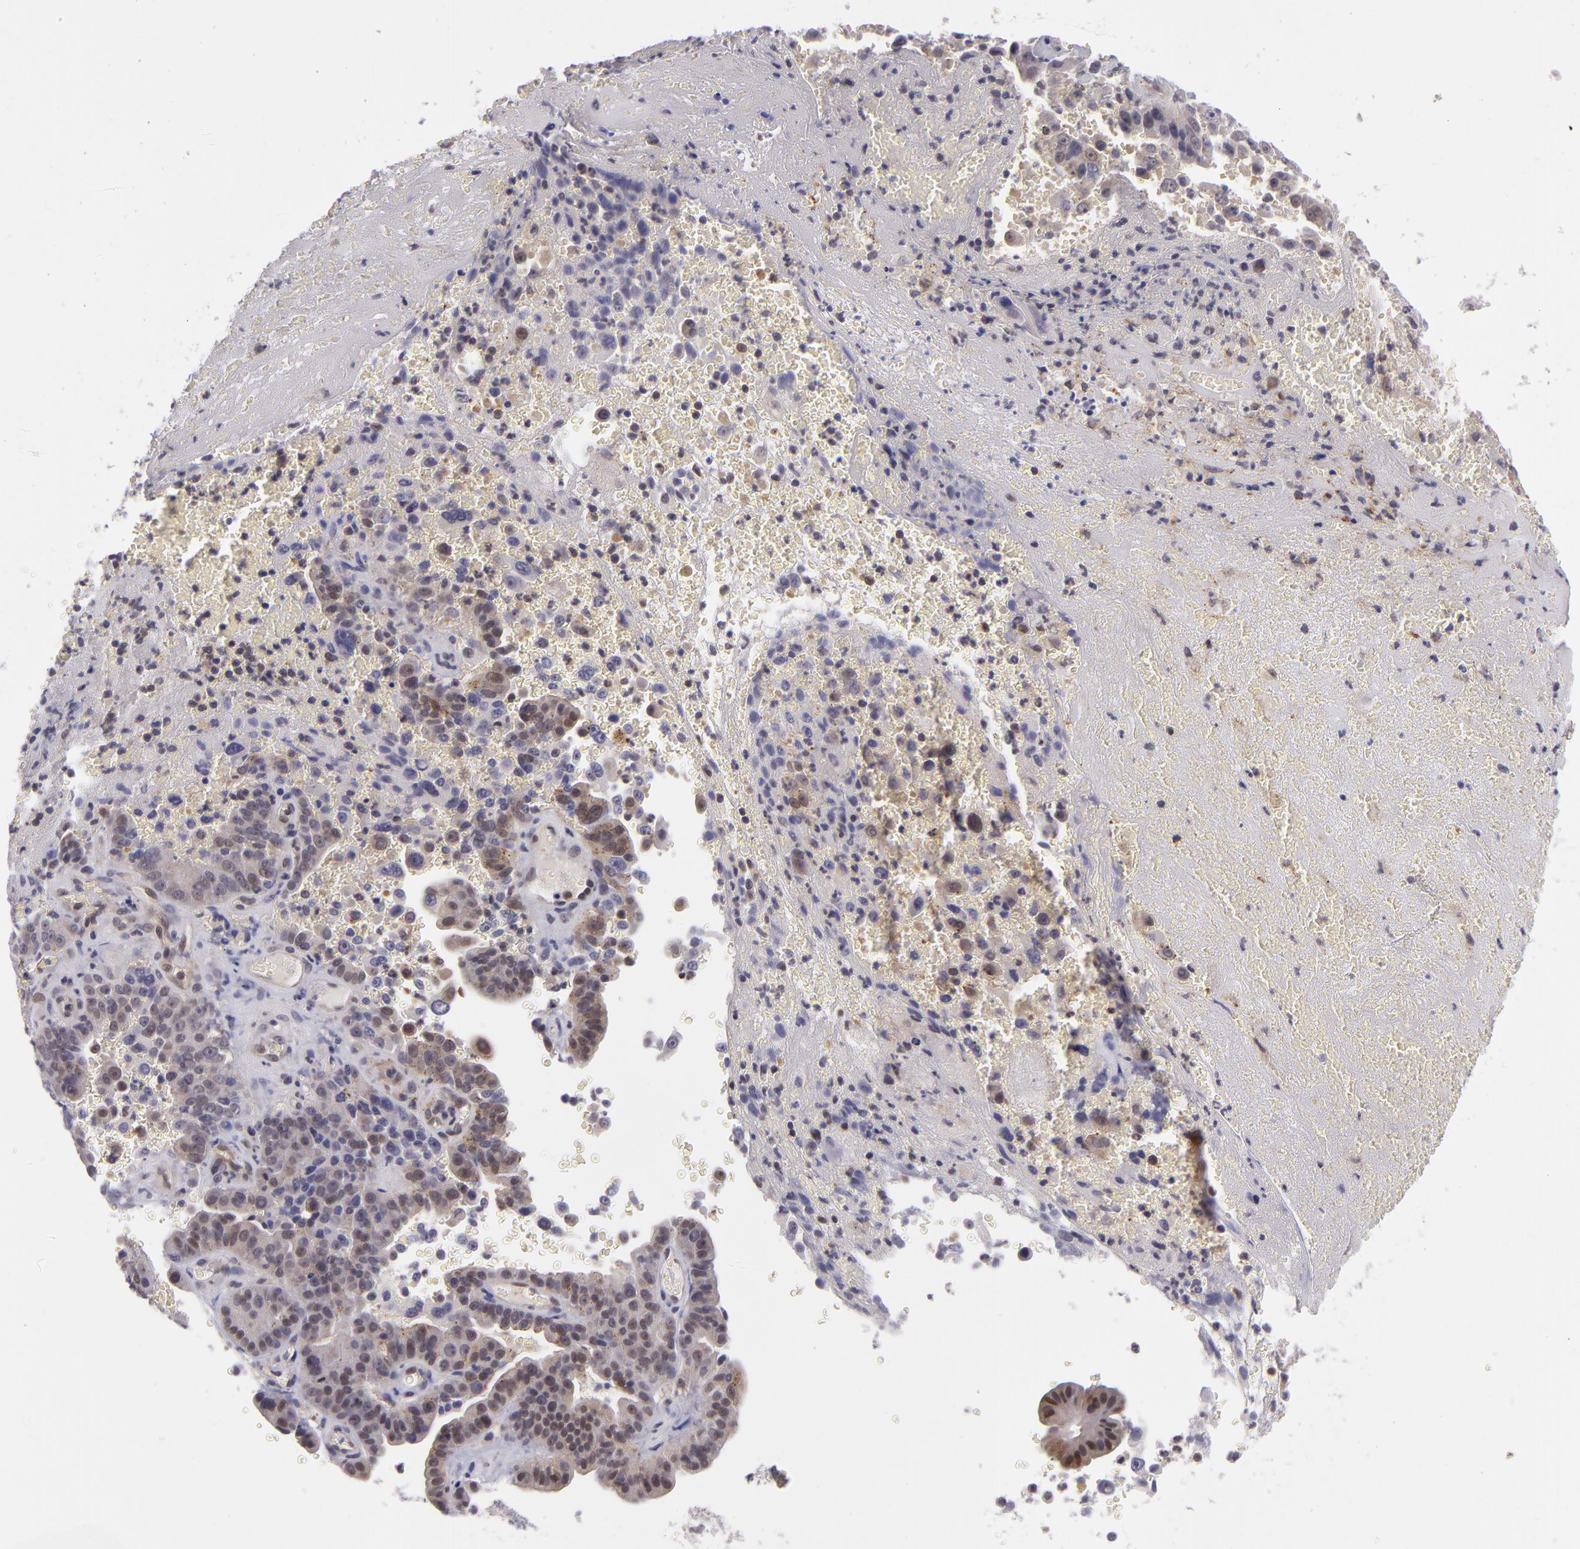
{"staining": {"intensity": "moderate", "quantity": "25%-75%", "location": "cytoplasmic/membranous"}, "tissue": "liver cancer", "cell_type": "Tumor cells", "image_type": "cancer", "snomed": [{"axis": "morphology", "description": "Cholangiocarcinoma"}, {"axis": "topography", "description": "Liver"}], "caption": "Immunohistochemical staining of human liver cancer (cholangiocarcinoma) displays medium levels of moderate cytoplasmic/membranous positivity in approximately 25%-75% of tumor cells.", "gene": "BCL10", "patient": {"sex": "female", "age": 79}}